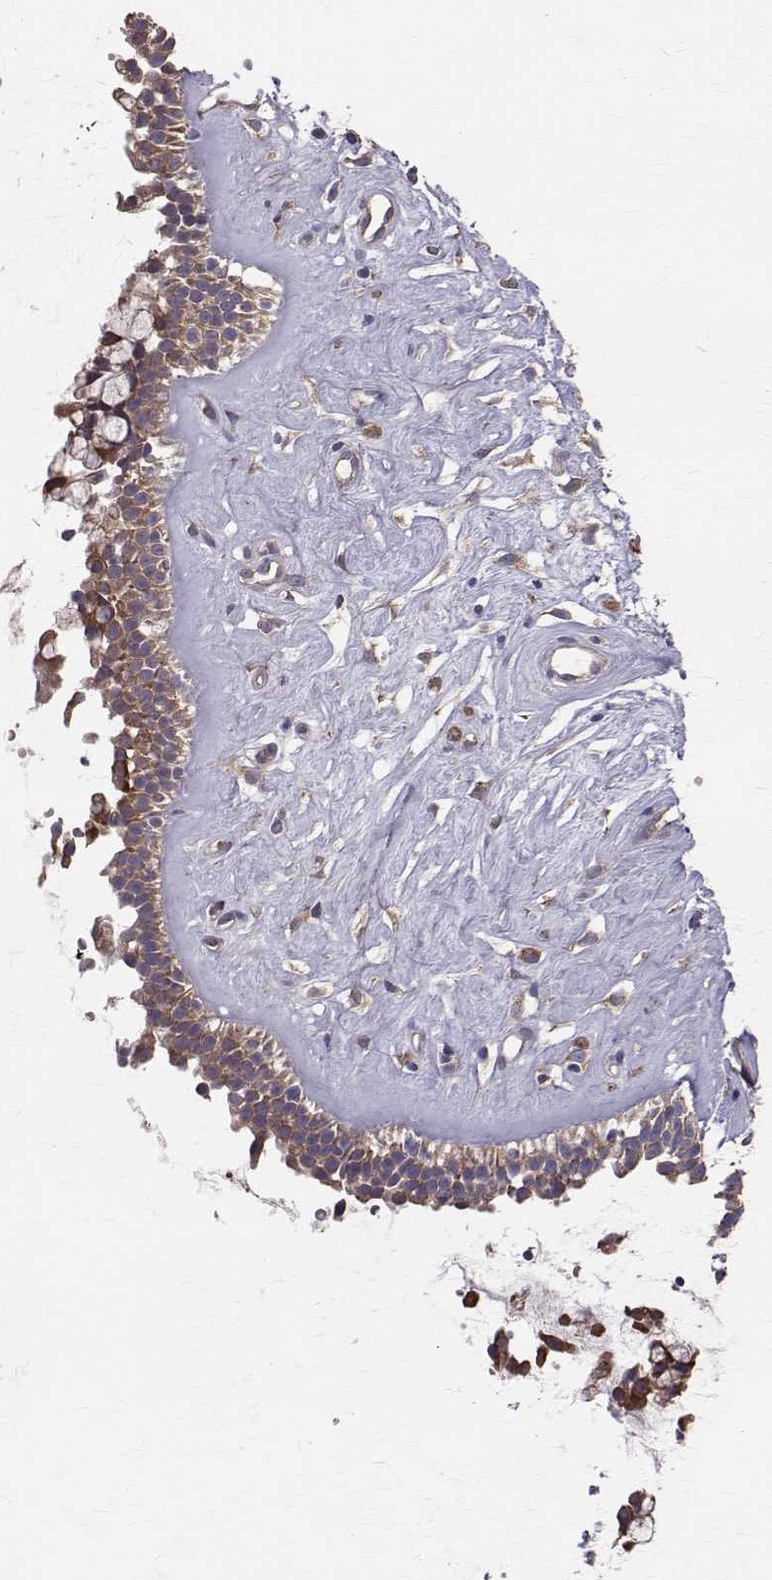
{"staining": {"intensity": "moderate", "quantity": ">75%", "location": "cytoplasmic/membranous"}, "tissue": "nasopharynx", "cell_type": "Respiratory epithelial cells", "image_type": "normal", "snomed": [{"axis": "morphology", "description": "Normal tissue, NOS"}, {"axis": "topography", "description": "Nasopharynx"}], "caption": "Normal nasopharynx was stained to show a protein in brown. There is medium levels of moderate cytoplasmic/membranous positivity in approximately >75% of respiratory epithelial cells.", "gene": "FARSB", "patient": {"sex": "male", "age": 32}}